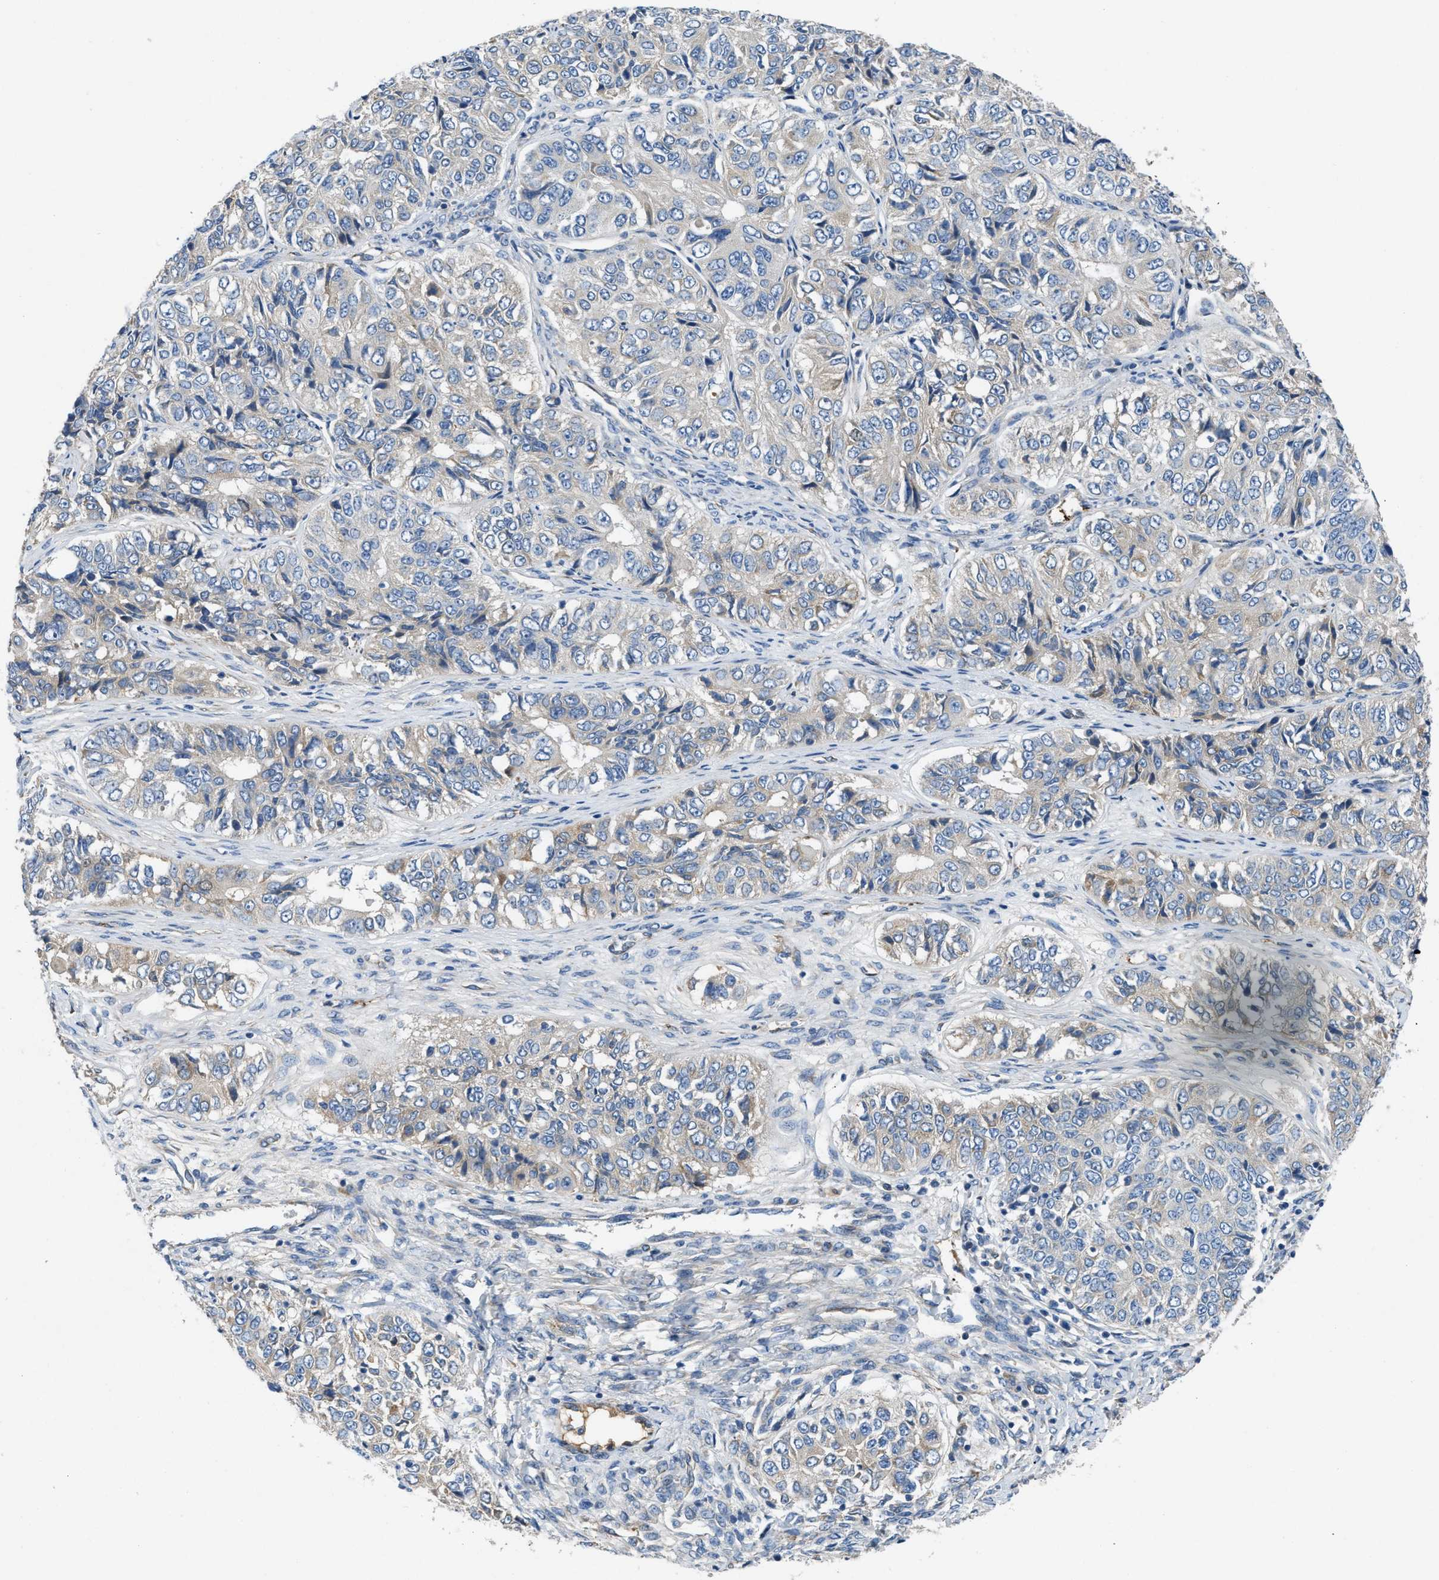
{"staining": {"intensity": "weak", "quantity": "25%-75%", "location": "cytoplasmic/membranous"}, "tissue": "ovarian cancer", "cell_type": "Tumor cells", "image_type": "cancer", "snomed": [{"axis": "morphology", "description": "Carcinoma, endometroid"}, {"axis": "topography", "description": "Ovary"}], "caption": "Immunohistochemical staining of ovarian cancer (endometroid carcinoma) exhibits low levels of weak cytoplasmic/membranous expression in about 25%-75% of tumor cells.", "gene": "GGCX", "patient": {"sex": "female", "age": 51}}